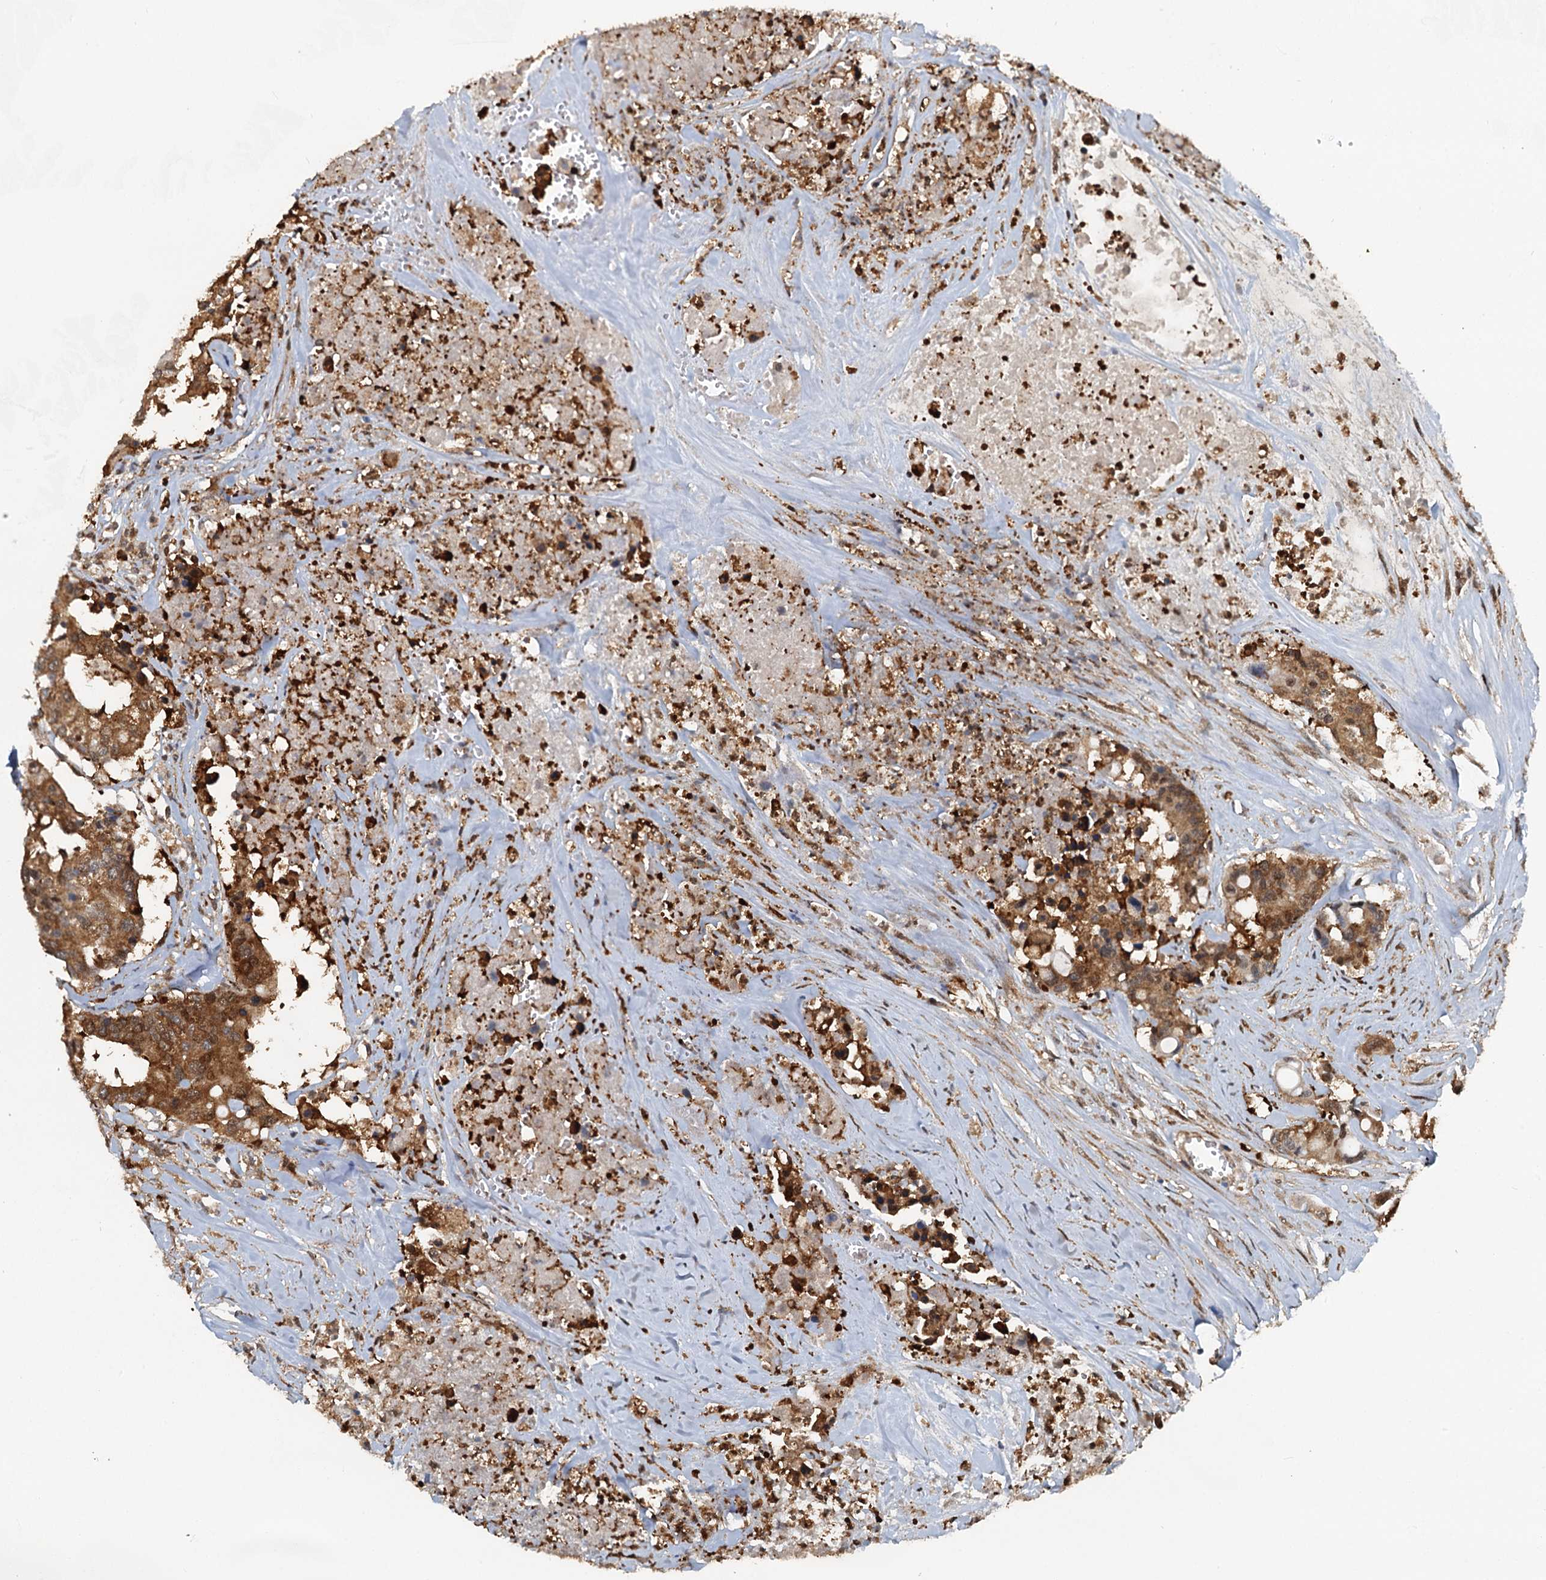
{"staining": {"intensity": "moderate", "quantity": ">75%", "location": "cytoplasmic/membranous"}, "tissue": "colorectal cancer", "cell_type": "Tumor cells", "image_type": "cancer", "snomed": [{"axis": "morphology", "description": "Adenocarcinoma, NOS"}, {"axis": "topography", "description": "Colon"}], "caption": "This image displays colorectal cancer (adenocarcinoma) stained with immunohistochemistry to label a protein in brown. The cytoplasmic/membranous of tumor cells show moderate positivity for the protein. Nuclei are counter-stained blue.", "gene": "GPI", "patient": {"sex": "male", "age": 77}}